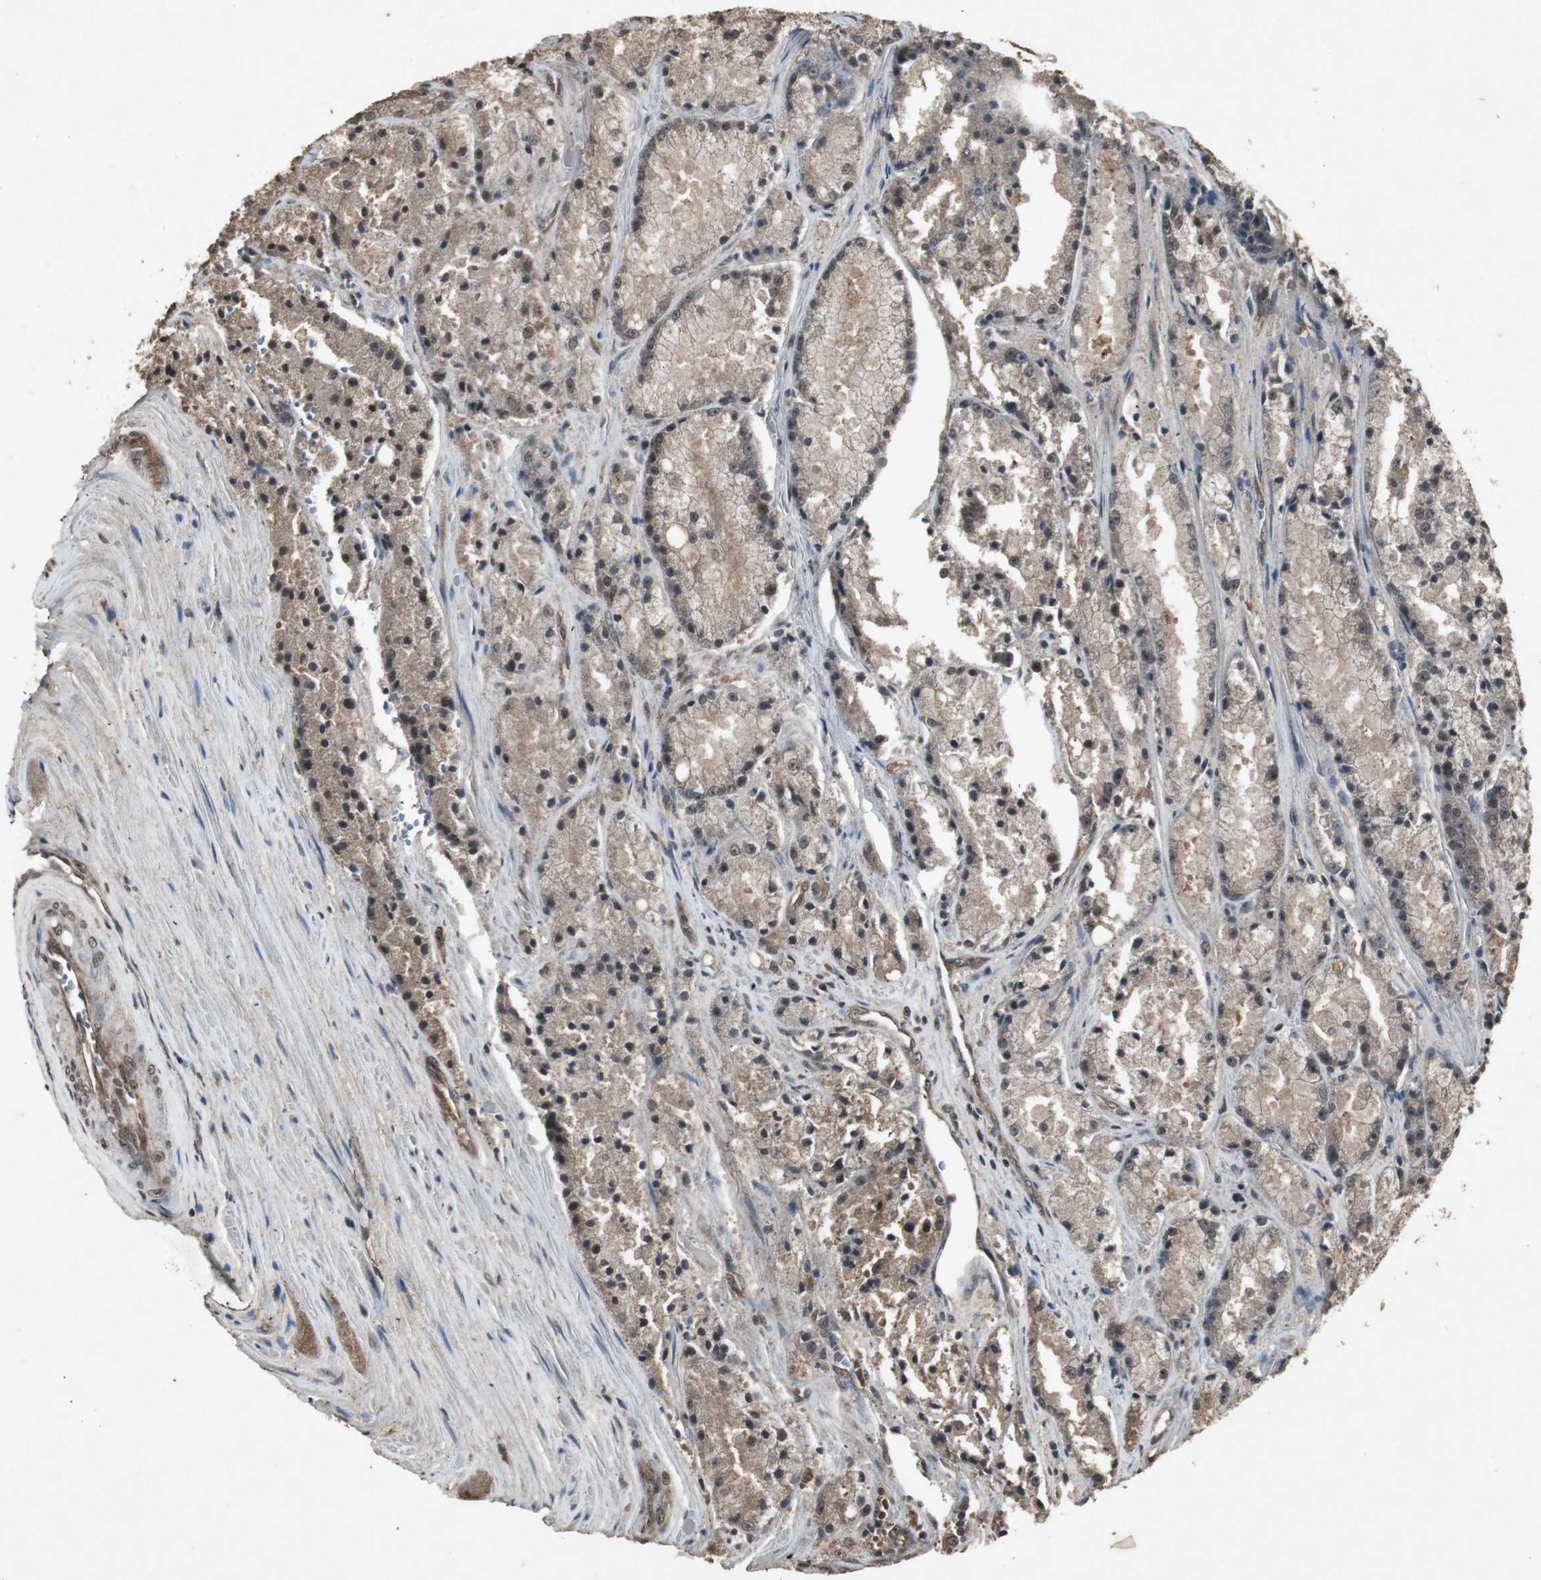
{"staining": {"intensity": "moderate", "quantity": ">75%", "location": "cytoplasmic/membranous,nuclear"}, "tissue": "prostate cancer", "cell_type": "Tumor cells", "image_type": "cancer", "snomed": [{"axis": "morphology", "description": "Adenocarcinoma, Low grade"}, {"axis": "topography", "description": "Prostate"}], "caption": "Prostate low-grade adenocarcinoma stained for a protein shows moderate cytoplasmic/membranous and nuclear positivity in tumor cells. The protein is stained brown, and the nuclei are stained in blue (DAB IHC with brightfield microscopy, high magnification).", "gene": "EMX1", "patient": {"sex": "male", "age": 64}}